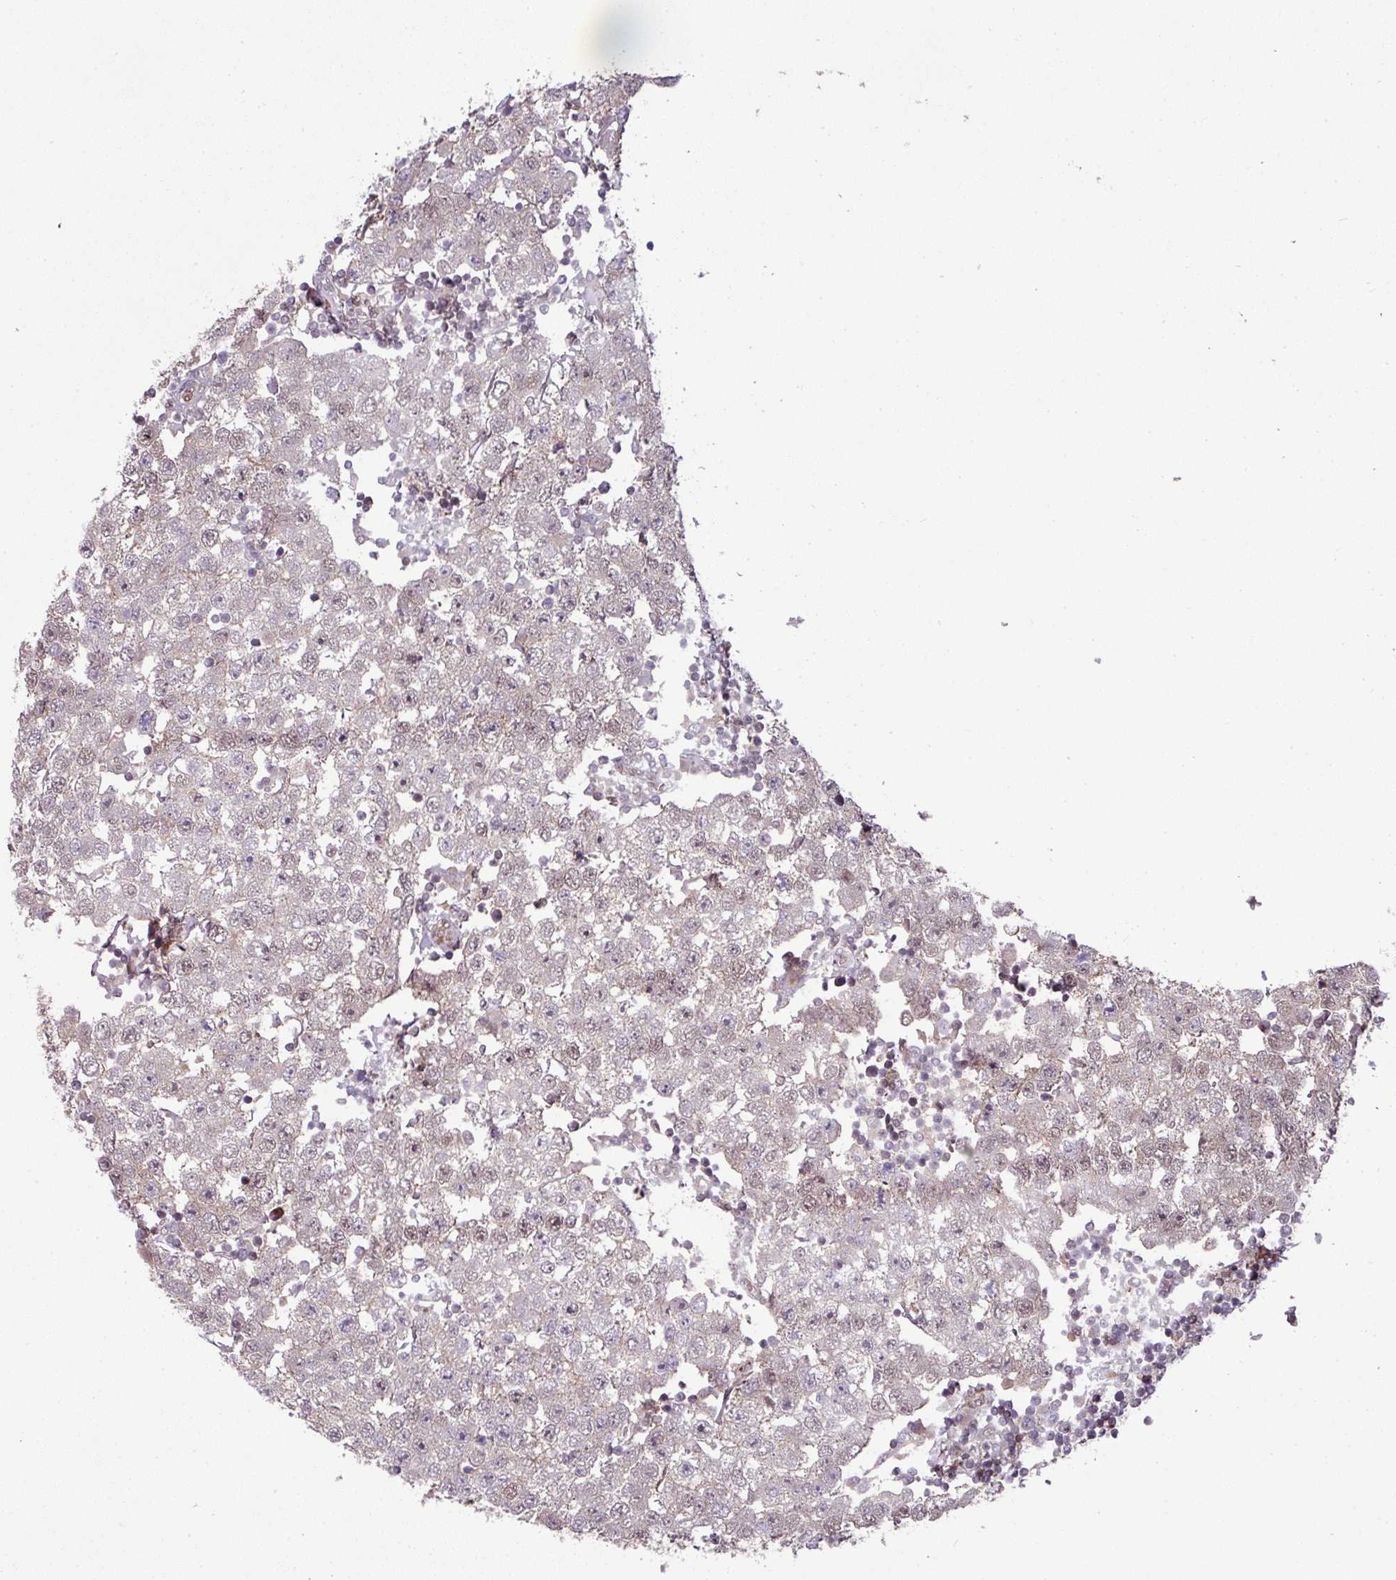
{"staining": {"intensity": "moderate", "quantity": "25%-75%", "location": "nuclear"}, "tissue": "testis cancer", "cell_type": "Tumor cells", "image_type": "cancer", "snomed": [{"axis": "morphology", "description": "Seminoma, NOS"}, {"axis": "topography", "description": "Testis"}], "caption": "A photomicrograph of human testis cancer (seminoma) stained for a protein demonstrates moderate nuclear brown staining in tumor cells. Nuclei are stained in blue.", "gene": "CIC", "patient": {"sex": "male", "age": 34}}